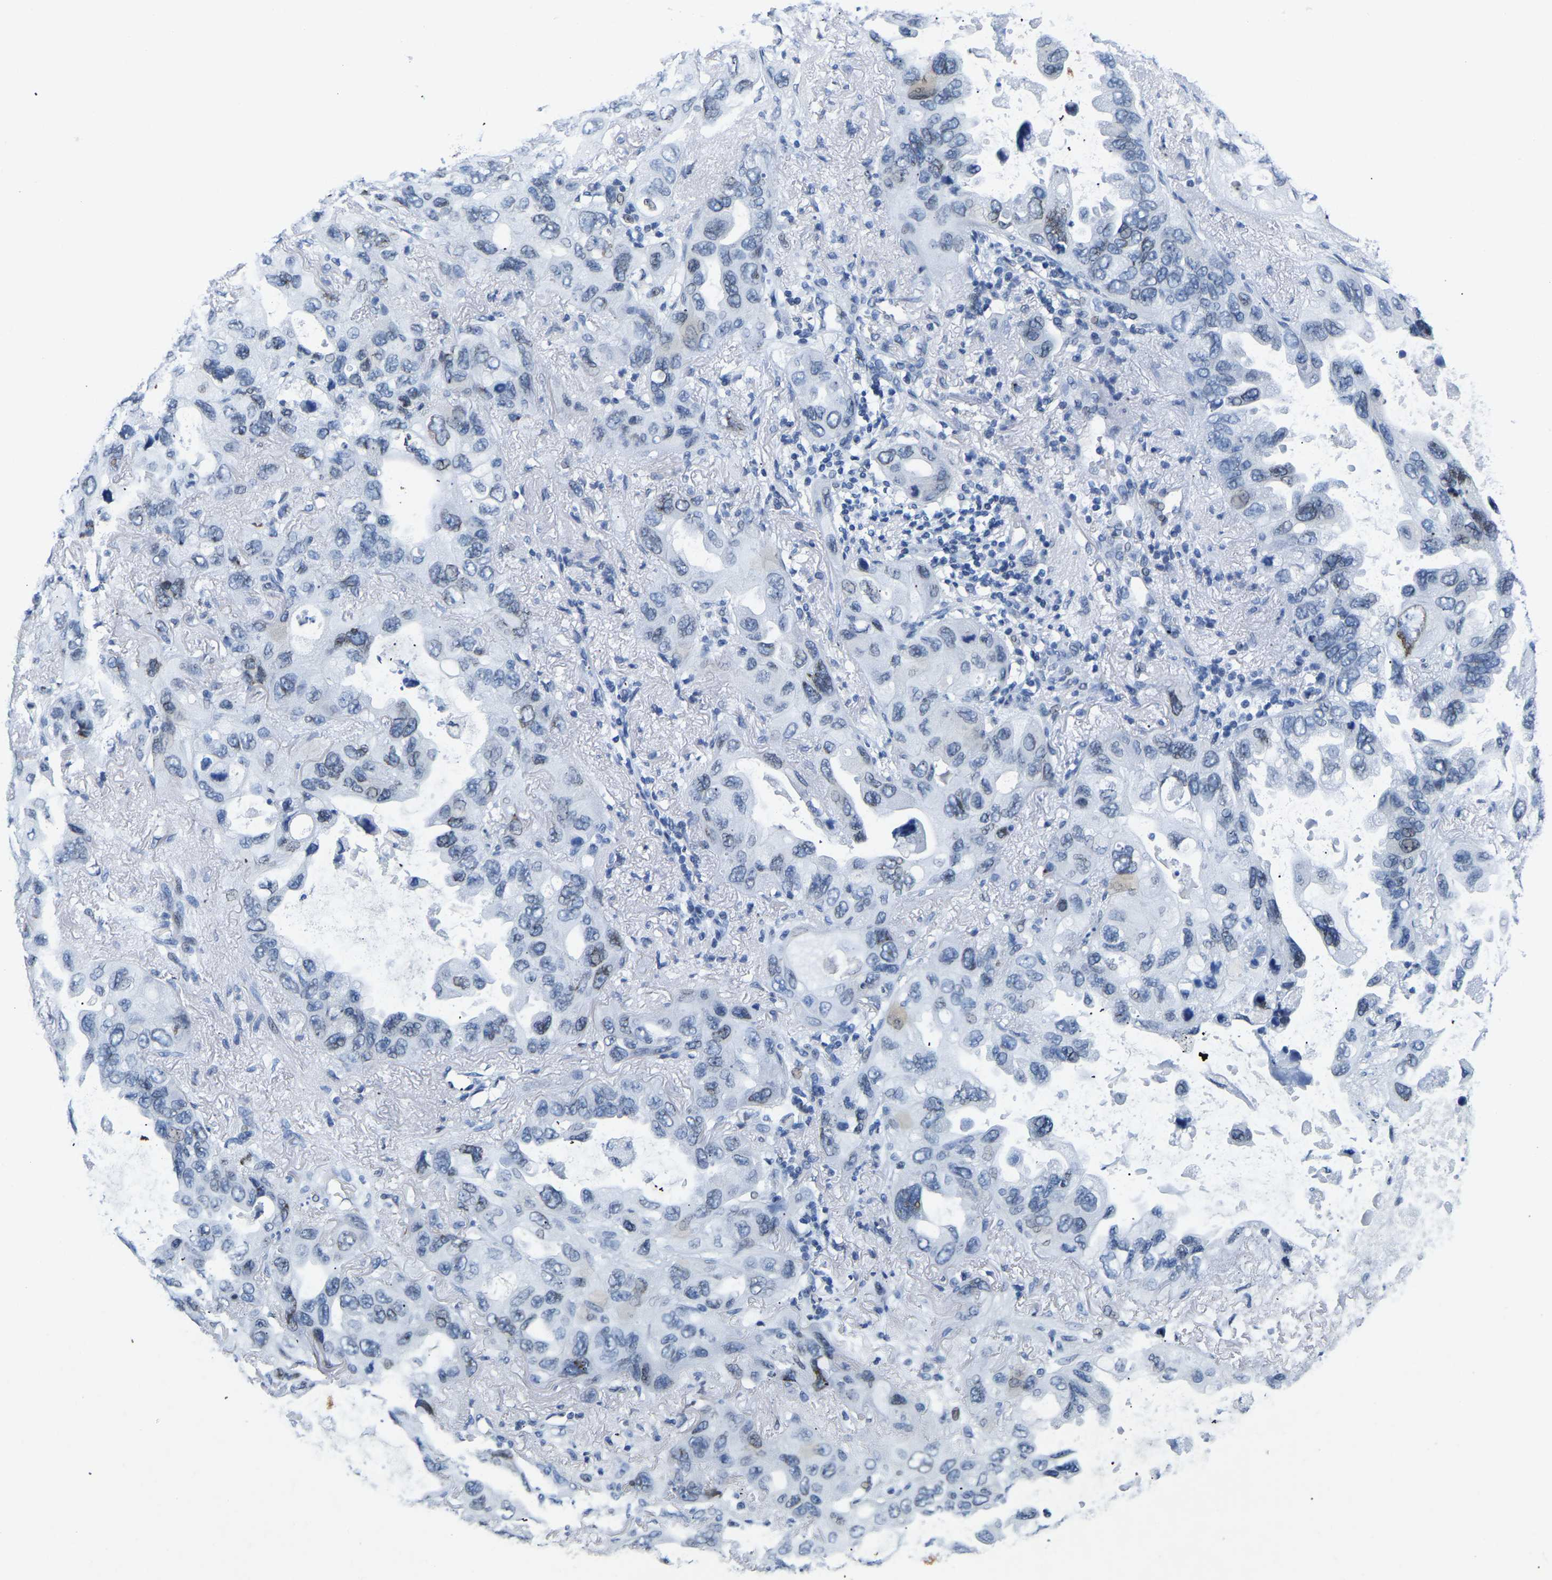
{"staining": {"intensity": "weak", "quantity": "<25%", "location": "nuclear"}, "tissue": "lung cancer", "cell_type": "Tumor cells", "image_type": "cancer", "snomed": [{"axis": "morphology", "description": "Squamous cell carcinoma, NOS"}, {"axis": "topography", "description": "Lung"}], "caption": "Immunohistochemical staining of squamous cell carcinoma (lung) exhibits no significant positivity in tumor cells.", "gene": "UPK3A", "patient": {"sex": "female", "age": 73}}